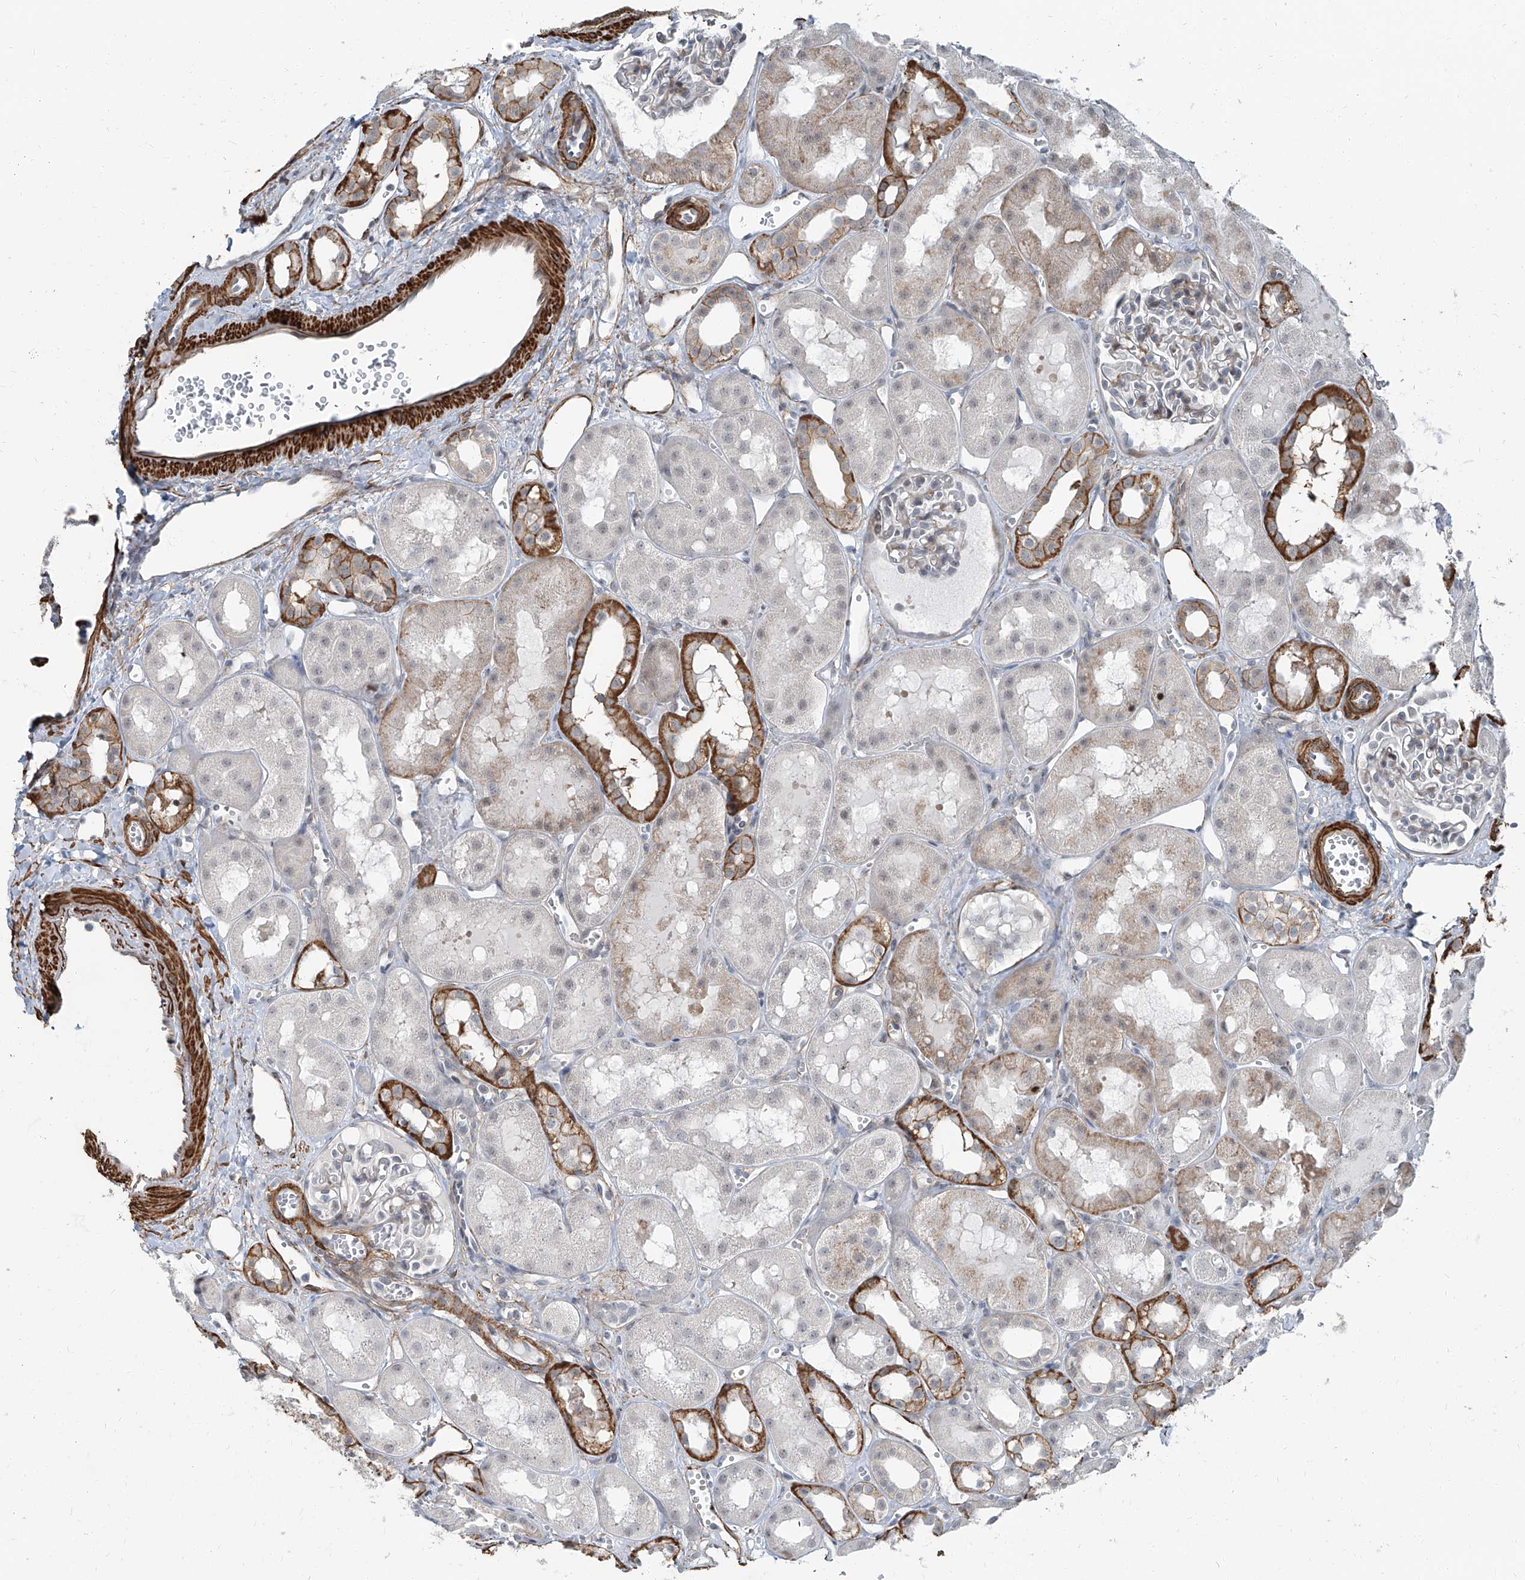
{"staining": {"intensity": "weak", "quantity": "<25%", "location": "cytoplasmic/membranous"}, "tissue": "kidney", "cell_type": "Cells in glomeruli", "image_type": "normal", "snomed": [{"axis": "morphology", "description": "Normal tissue, NOS"}, {"axis": "topography", "description": "Kidney"}], "caption": "This is a image of immunohistochemistry staining of benign kidney, which shows no positivity in cells in glomeruli.", "gene": "TXLNB", "patient": {"sex": "male", "age": 16}}